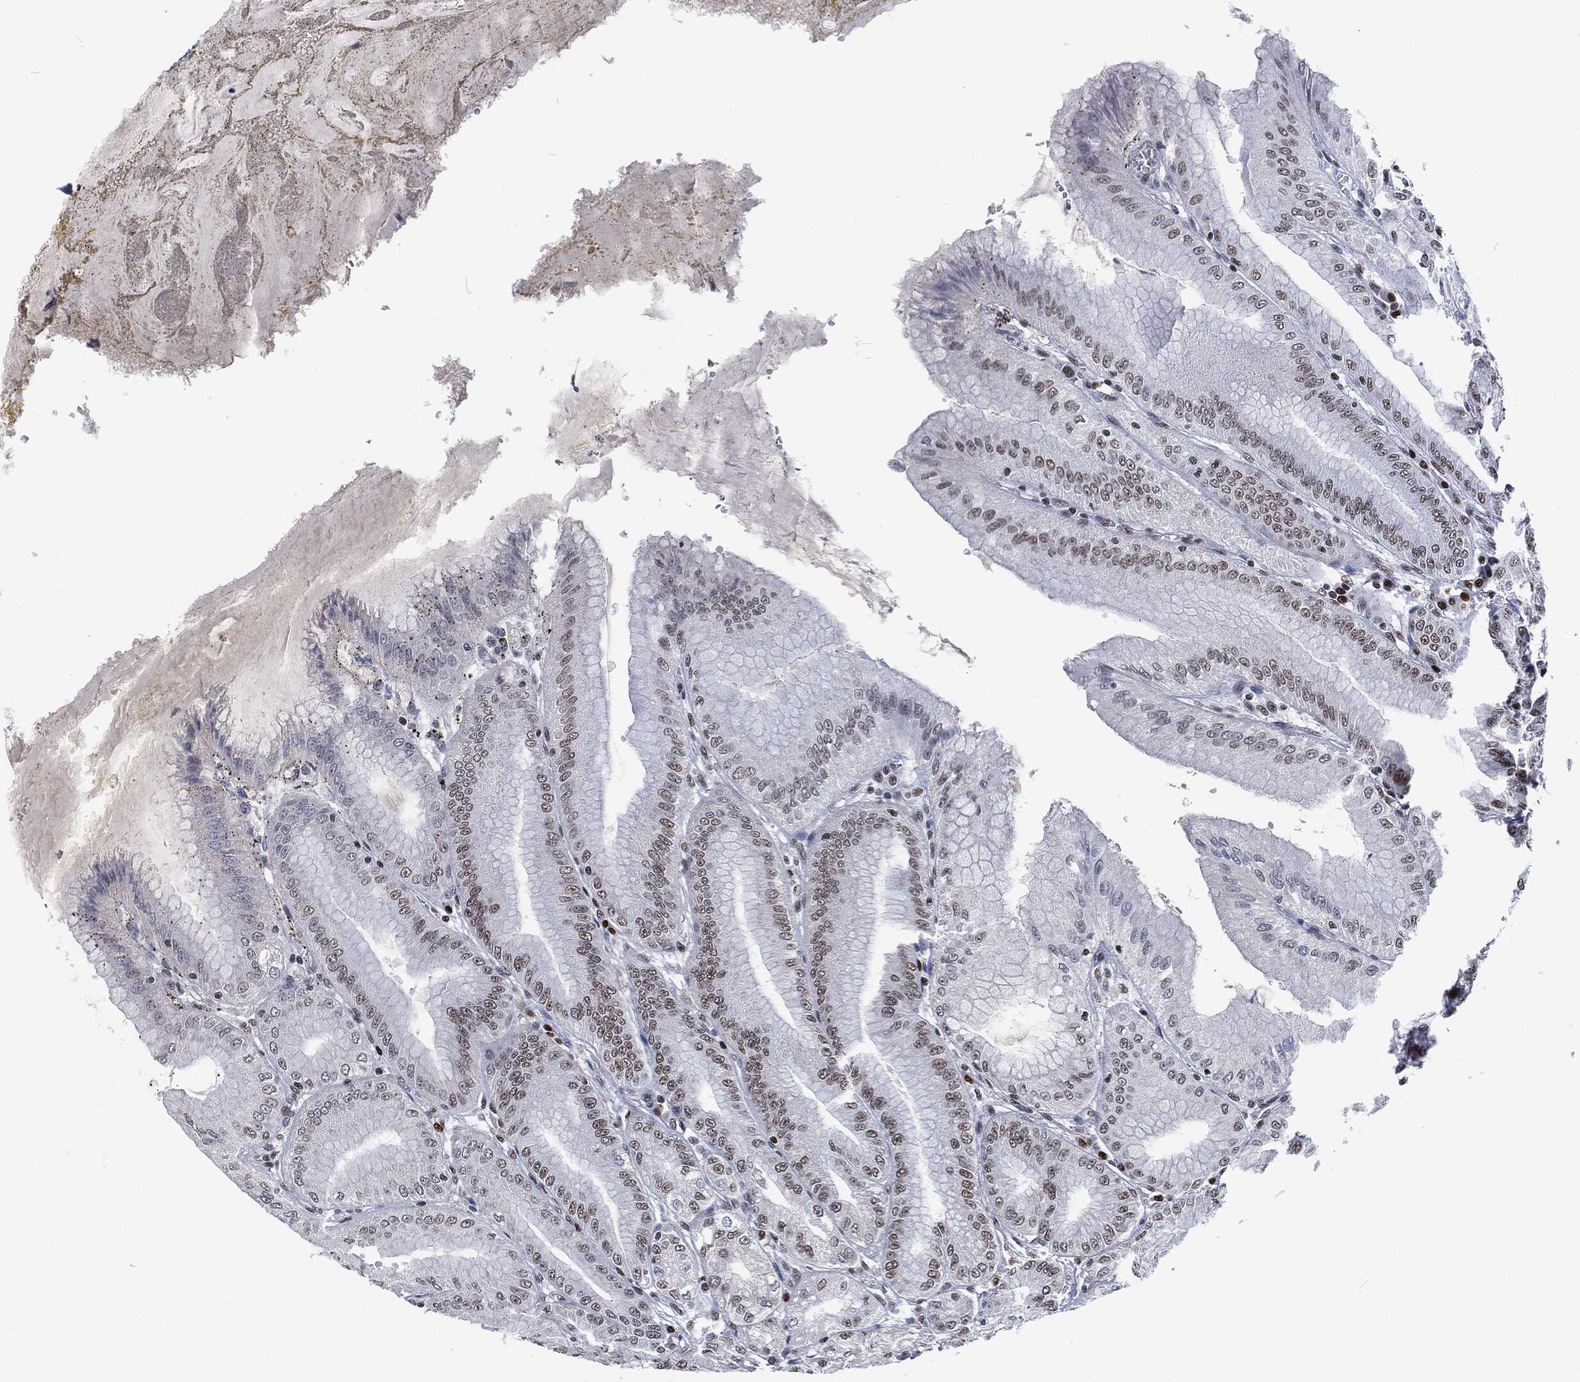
{"staining": {"intensity": "moderate", "quantity": "25%-75%", "location": "nuclear"}, "tissue": "stomach", "cell_type": "Glandular cells", "image_type": "normal", "snomed": [{"axis": "morphology", "description": "Normal tissue, NOS"}, {"axis": "topography", "description": "Stomach"}], "caption": "The image exhibits a brown stain indicating the presence of a protein in the nuclear of glandular cells in stomach.", "gene": "DCPS", "patient": {"sex": "male", "age": 71}}